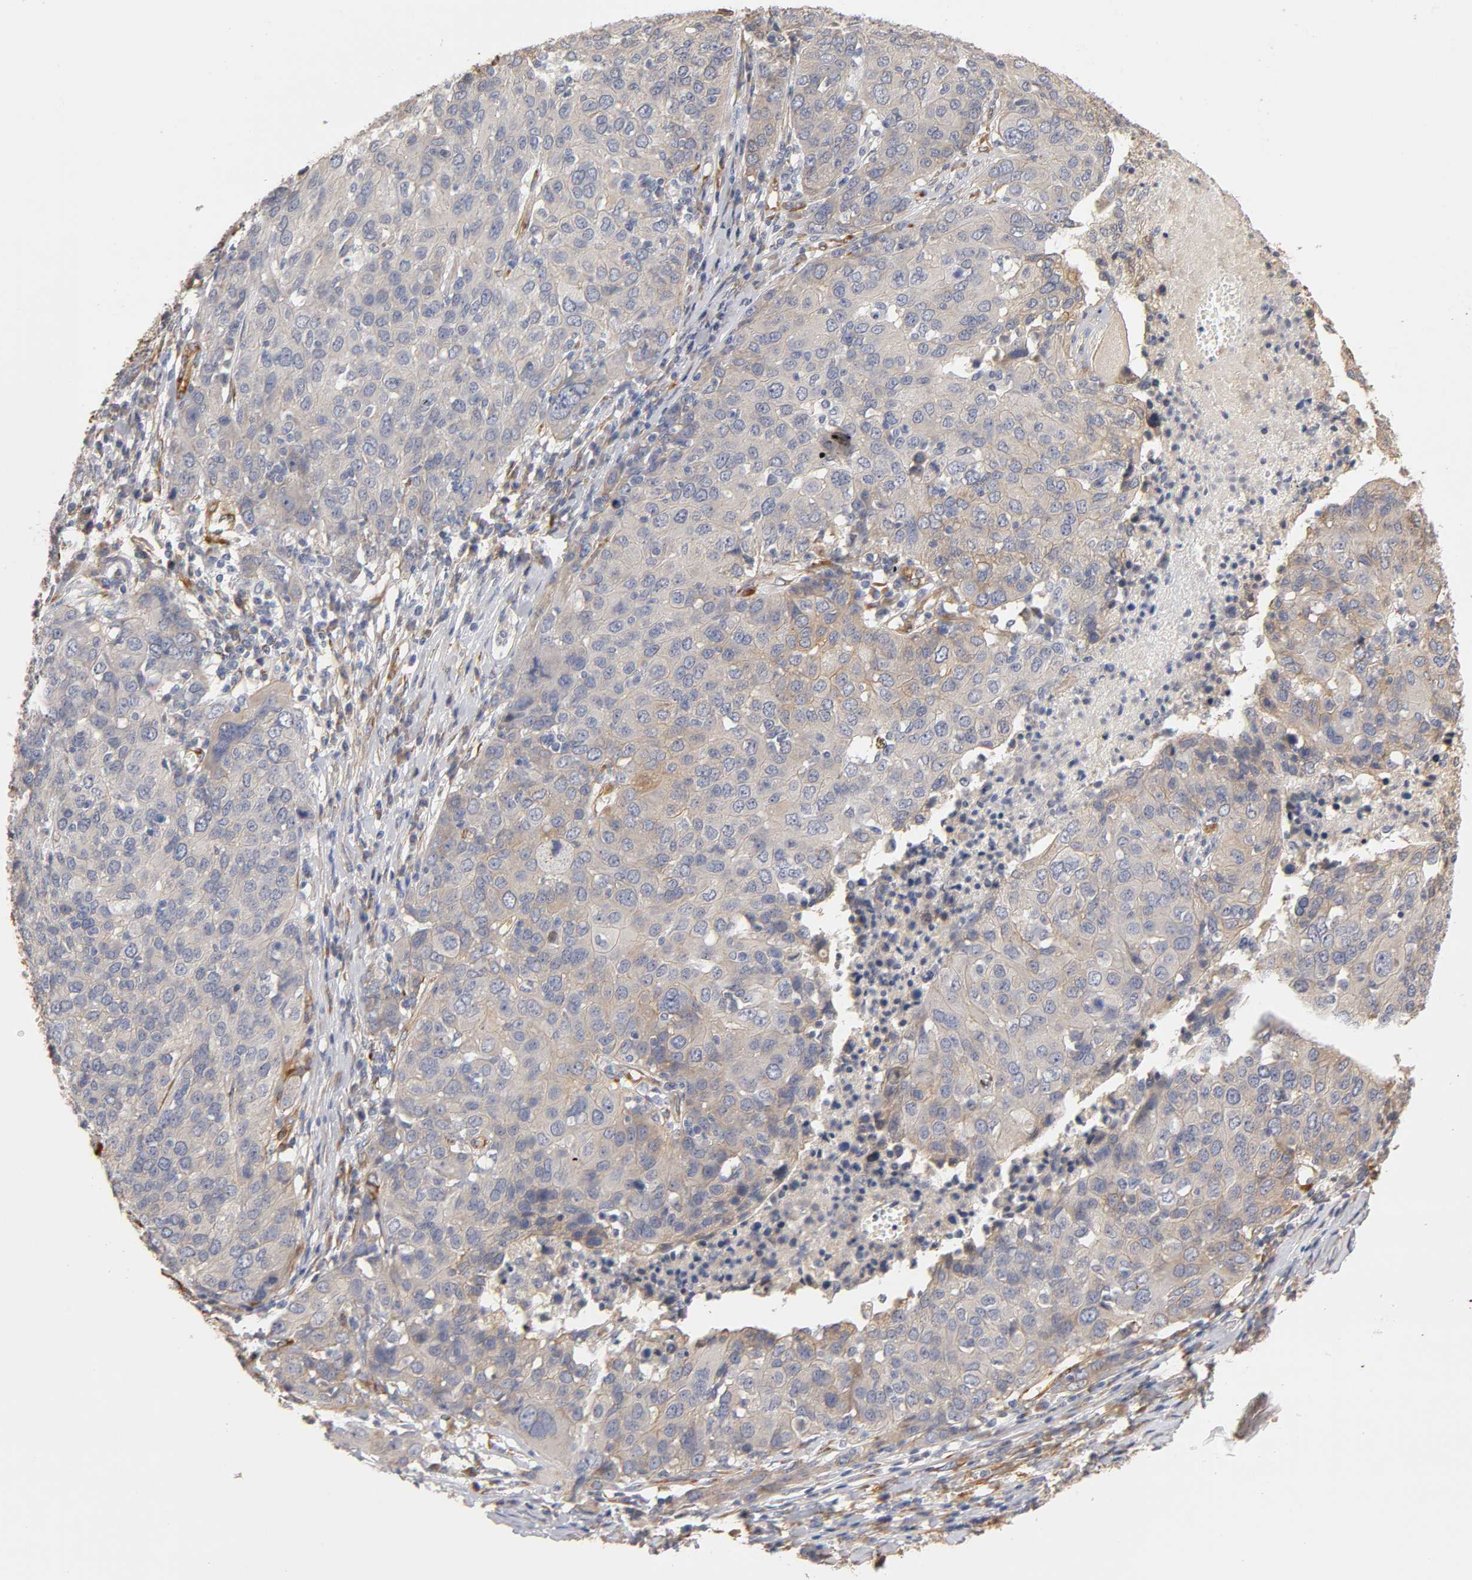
{"staining": {"intensity": "negative", "quantity": "none", "location": "none"}, "tissue": "ovarian cancer", "cell_type": "Tumor cells", "image_type": "cancer", "snomed": [{"axis": "morphology", "description": "Carcinoma, endometroid"}, {"axis": "topography", "description": "Ovary"}], "caption": "A high-resolution micrograph shows IHC staining of endometroid carcinoma (ovarian), which demonstrates no significant expression in tumor cells. Nuclei are stained in blue.", "gene": "LAMB1", "patient": {"sex": "female", "age": 50}}